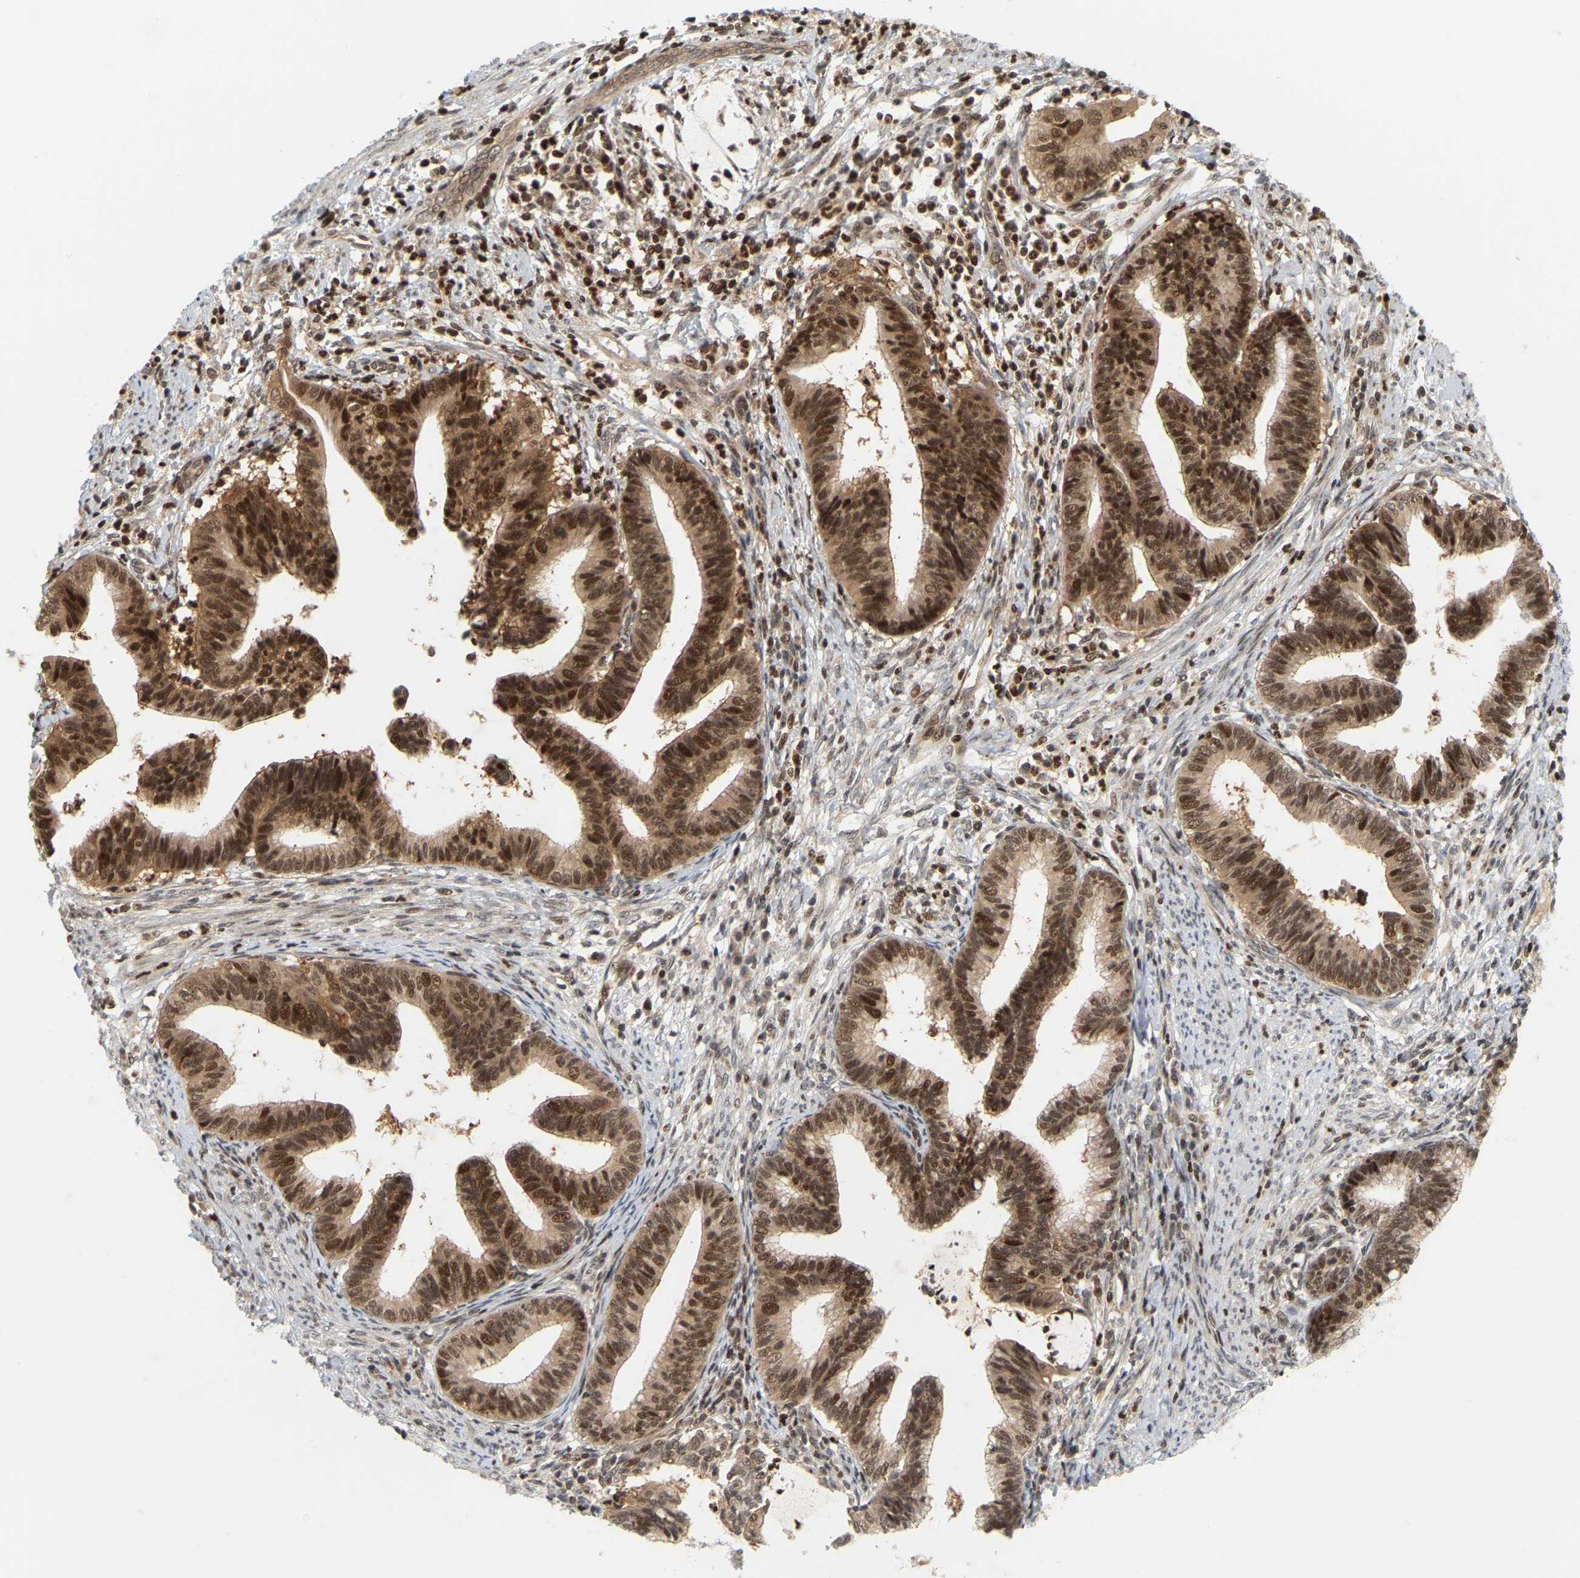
{"staining": {"intensity": "strong", "quantity": ">75%", "location": "cytoplasmic/membranous,nuclear"}, "tissue": "cervical cancer", "cell_type": "Tumor cells", "image_type": "cancer", "snomed": [{"axis": "morphology", "description": "Adenocarcinoma, NOS"}, {"axis": "topography", "description": "Cervix"}], "caption": "The photomicrograph shows staining of cervical cancer (adenocarcinoma), revealing strong cytoplasmic/membranous and nuclear protein positivity (brown color) within tumor cells. (IHC, brightfield microscopy, high magnification).", "gene": "NFE2L2", "patient": {"sex": "female", "age": 36}}